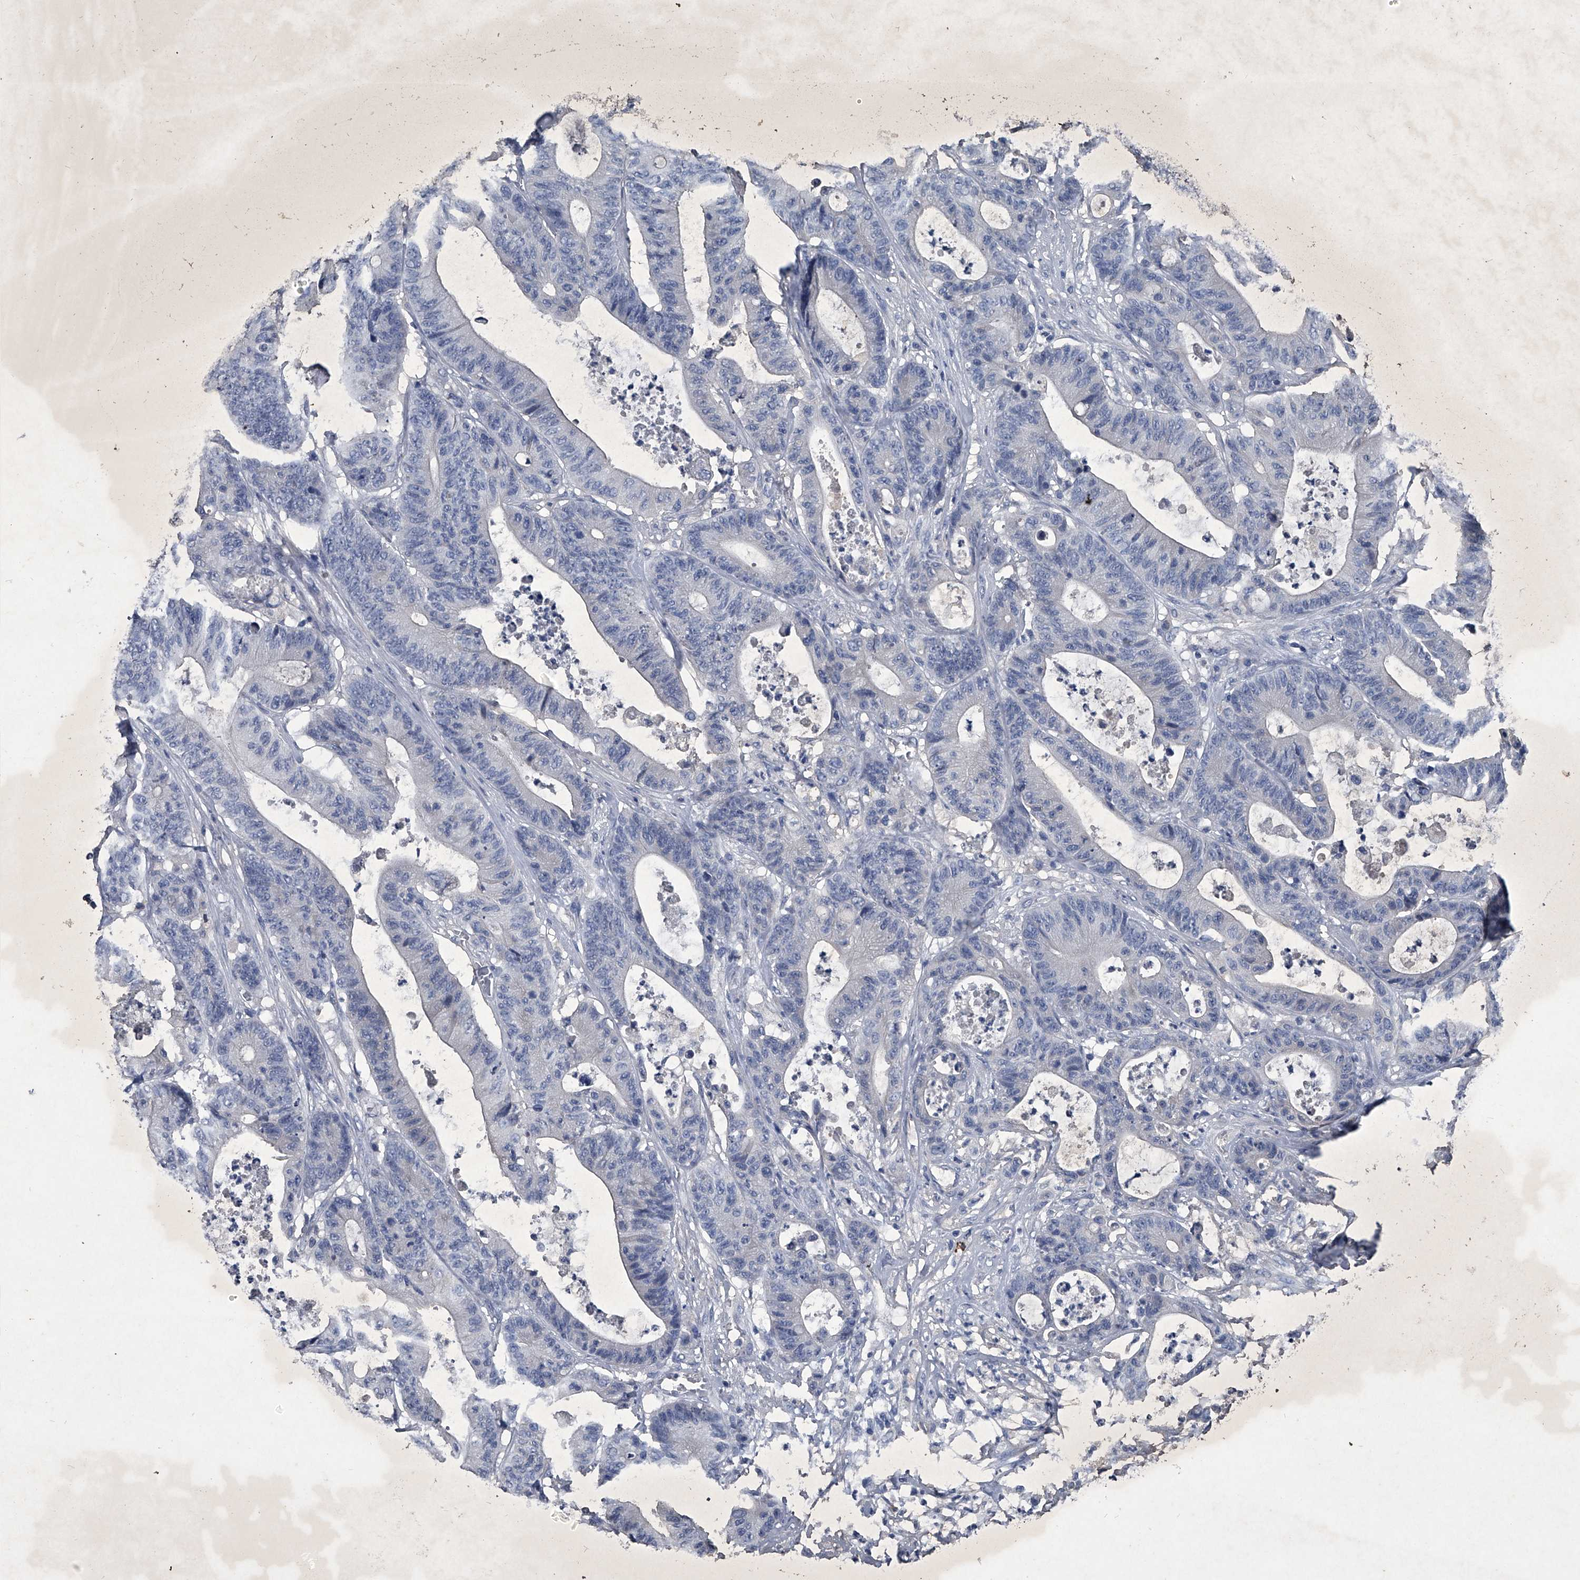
{"staining": {"intensity": "negative", "quantity": "none", "location": "none"}, "tissue": "colorectal cancer", "cell_type": "Tumor cells", "image_type": "cancer", "snomed": [{"axis": "morphology", "description": "Adenocarcinoma, NOS"}, {"axis": "topography", "description": "Colon"}], "caption": "Tumor cells are negative for protein expression in human colorectal adenocarcinoma.", "gene": "MAPKAP1", "patient": {"sex": "female", "age": 84}}